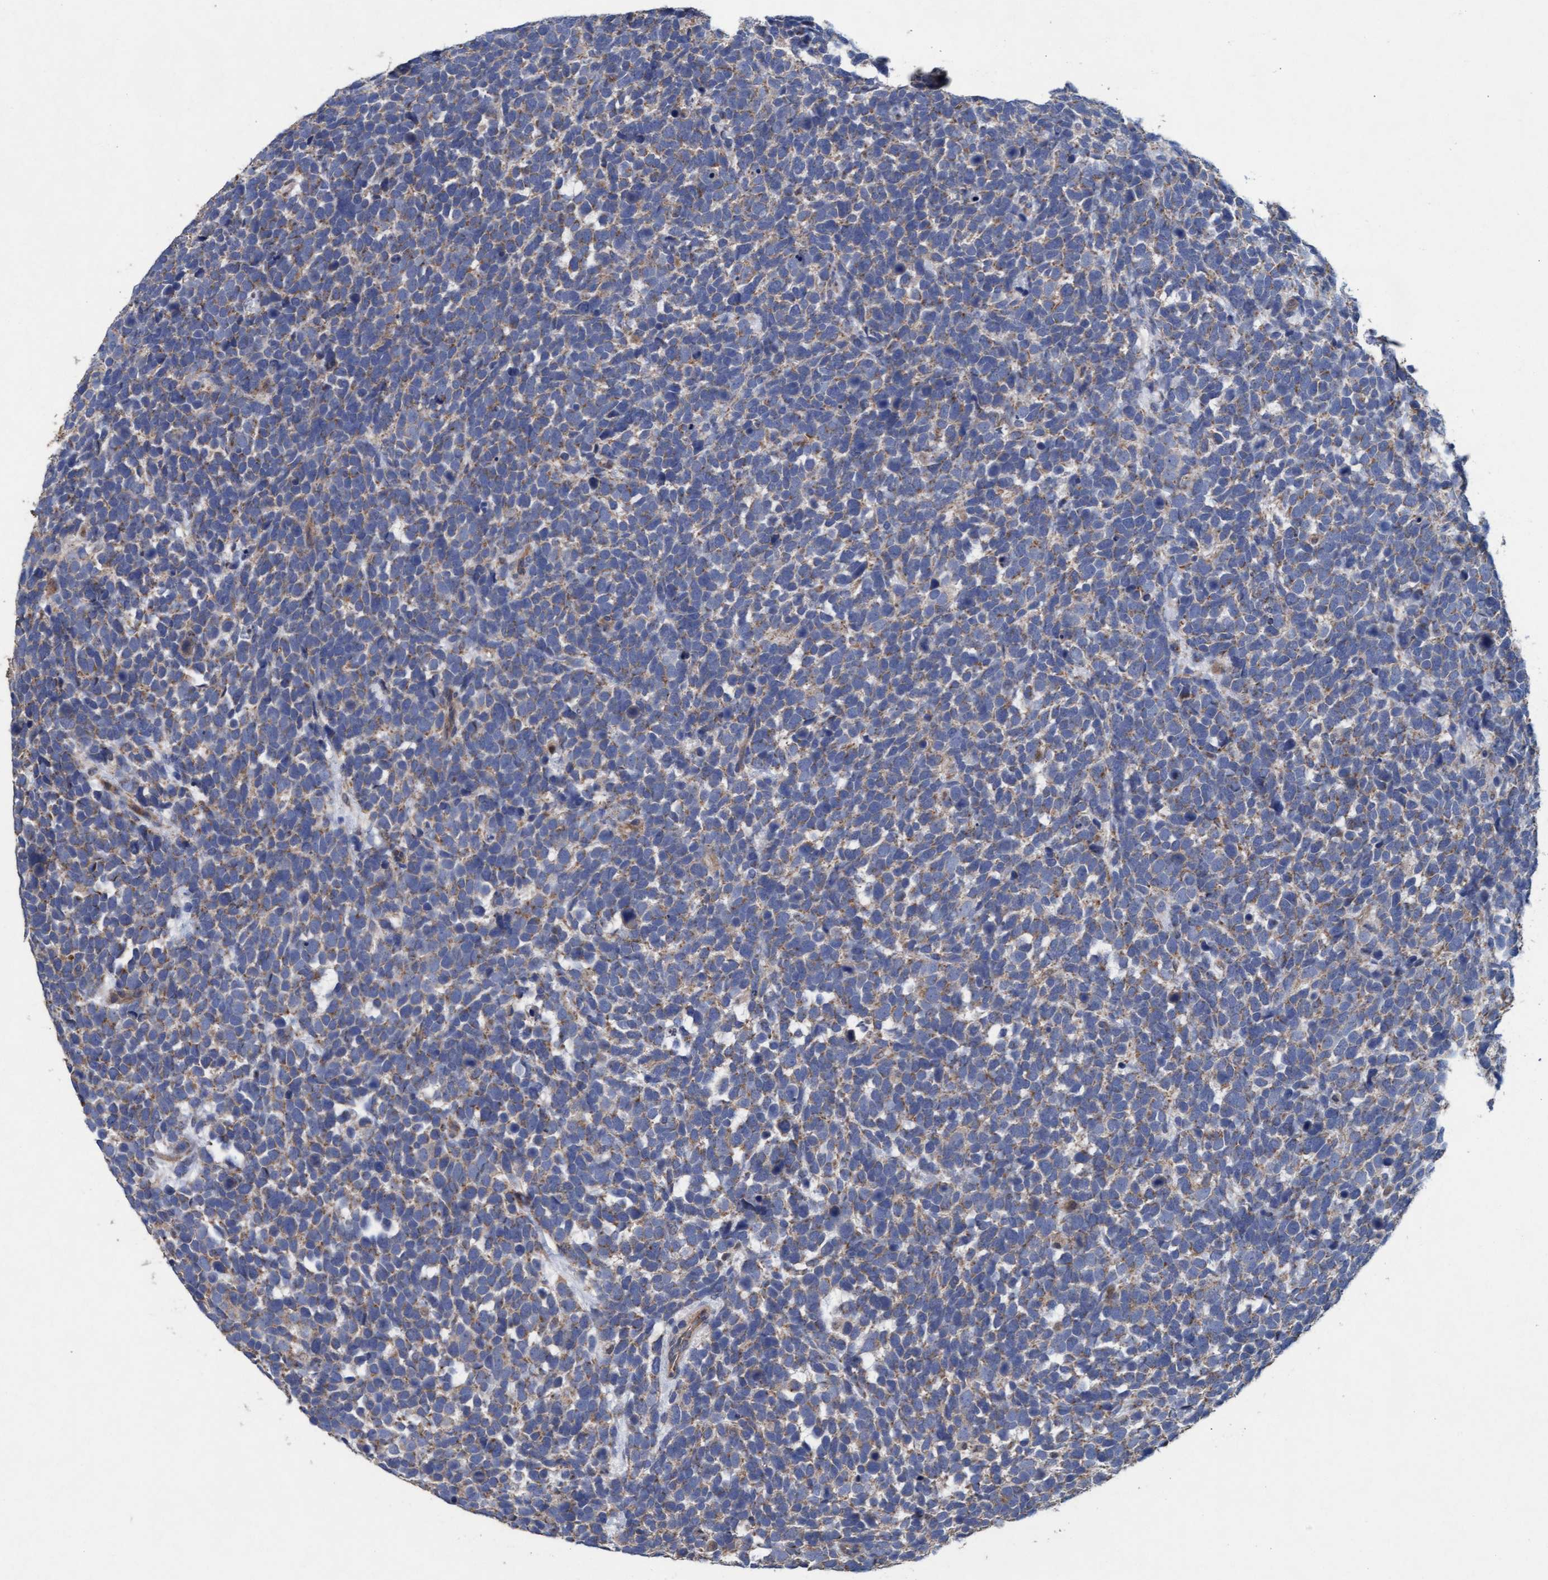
{"staining": {"intensity": "weak", "quantity": ">75%", "location": "cytoplasmic/membranous"}, "tissue": "urothelial cancer", "cell_type": "Tumor cells", "image_type": "cancer", "snomed": [{"axis": "morphology", "description": "Urothelial carcinoma, High grade"}, {"axis": "topography", "description": "Urinary bladder"}], "caption": "A low amount of weak cytoplasmic/membranous staining is identified in about >75% of tumor cells in urothelial carcinoma (high-grade) tissue.", "gene": "MRPL38", "patient": {"sex": "female", "age": 82}}